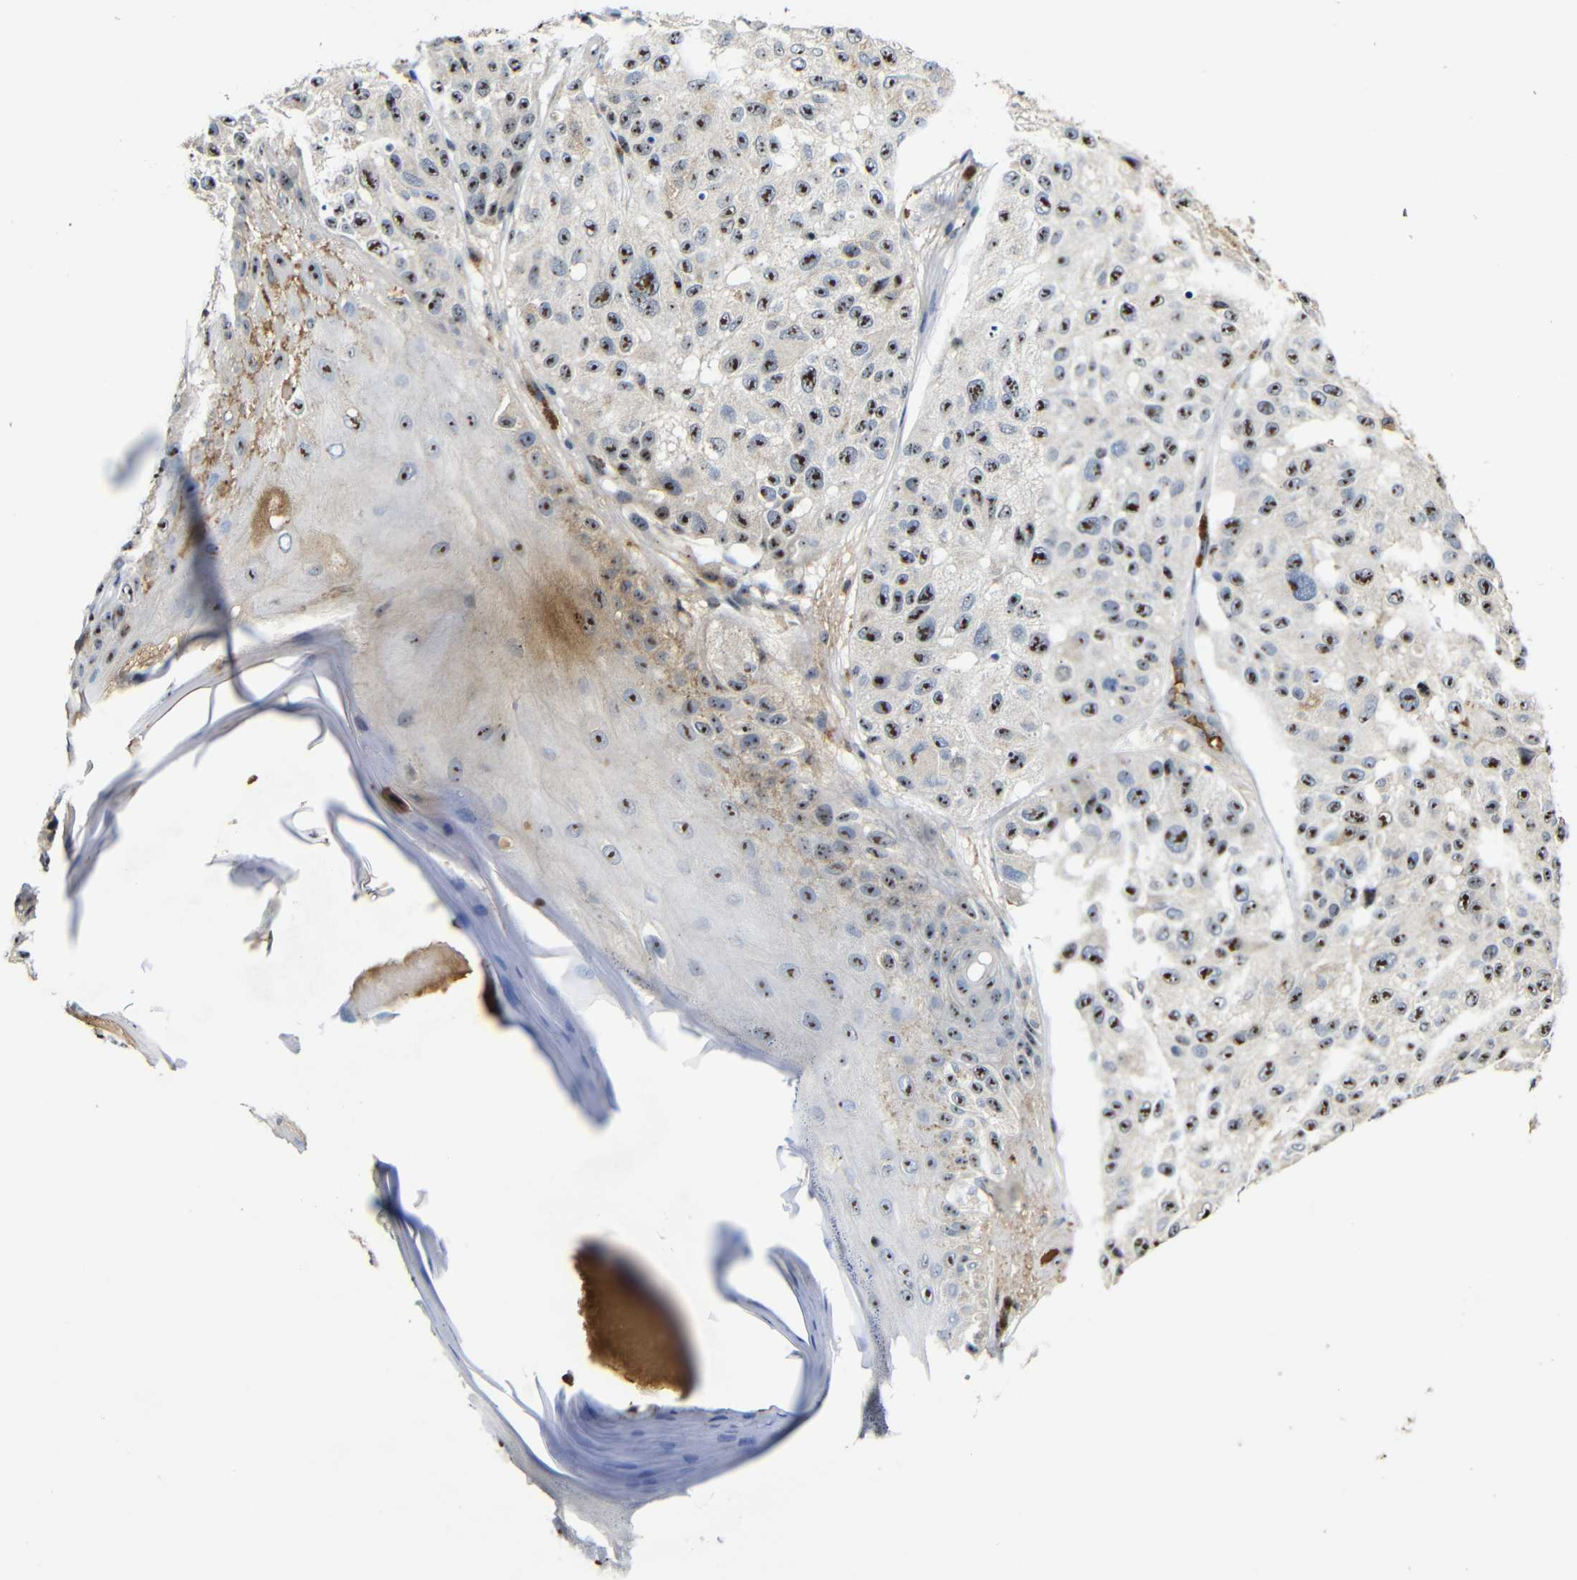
{"staining": {"intensity": "moderate", "quantity": ">75%", "location": "nuclear"}, "tissue": "melanoma", "cell_type": "Tumor cells", "image_type": "cancer", "snomed": [{"axis": "morphology", "description": "Malignant melanoma, NOS"}, {"axis": "topography", "description": "Skin"}], "caption": "Immunohistochemical staining of human melanoma reveals medium levels of moderate nuclear expression in about >75% of tumor cells.", "gene": "MYC", "patient": {"sex": "female", "age": 46}}